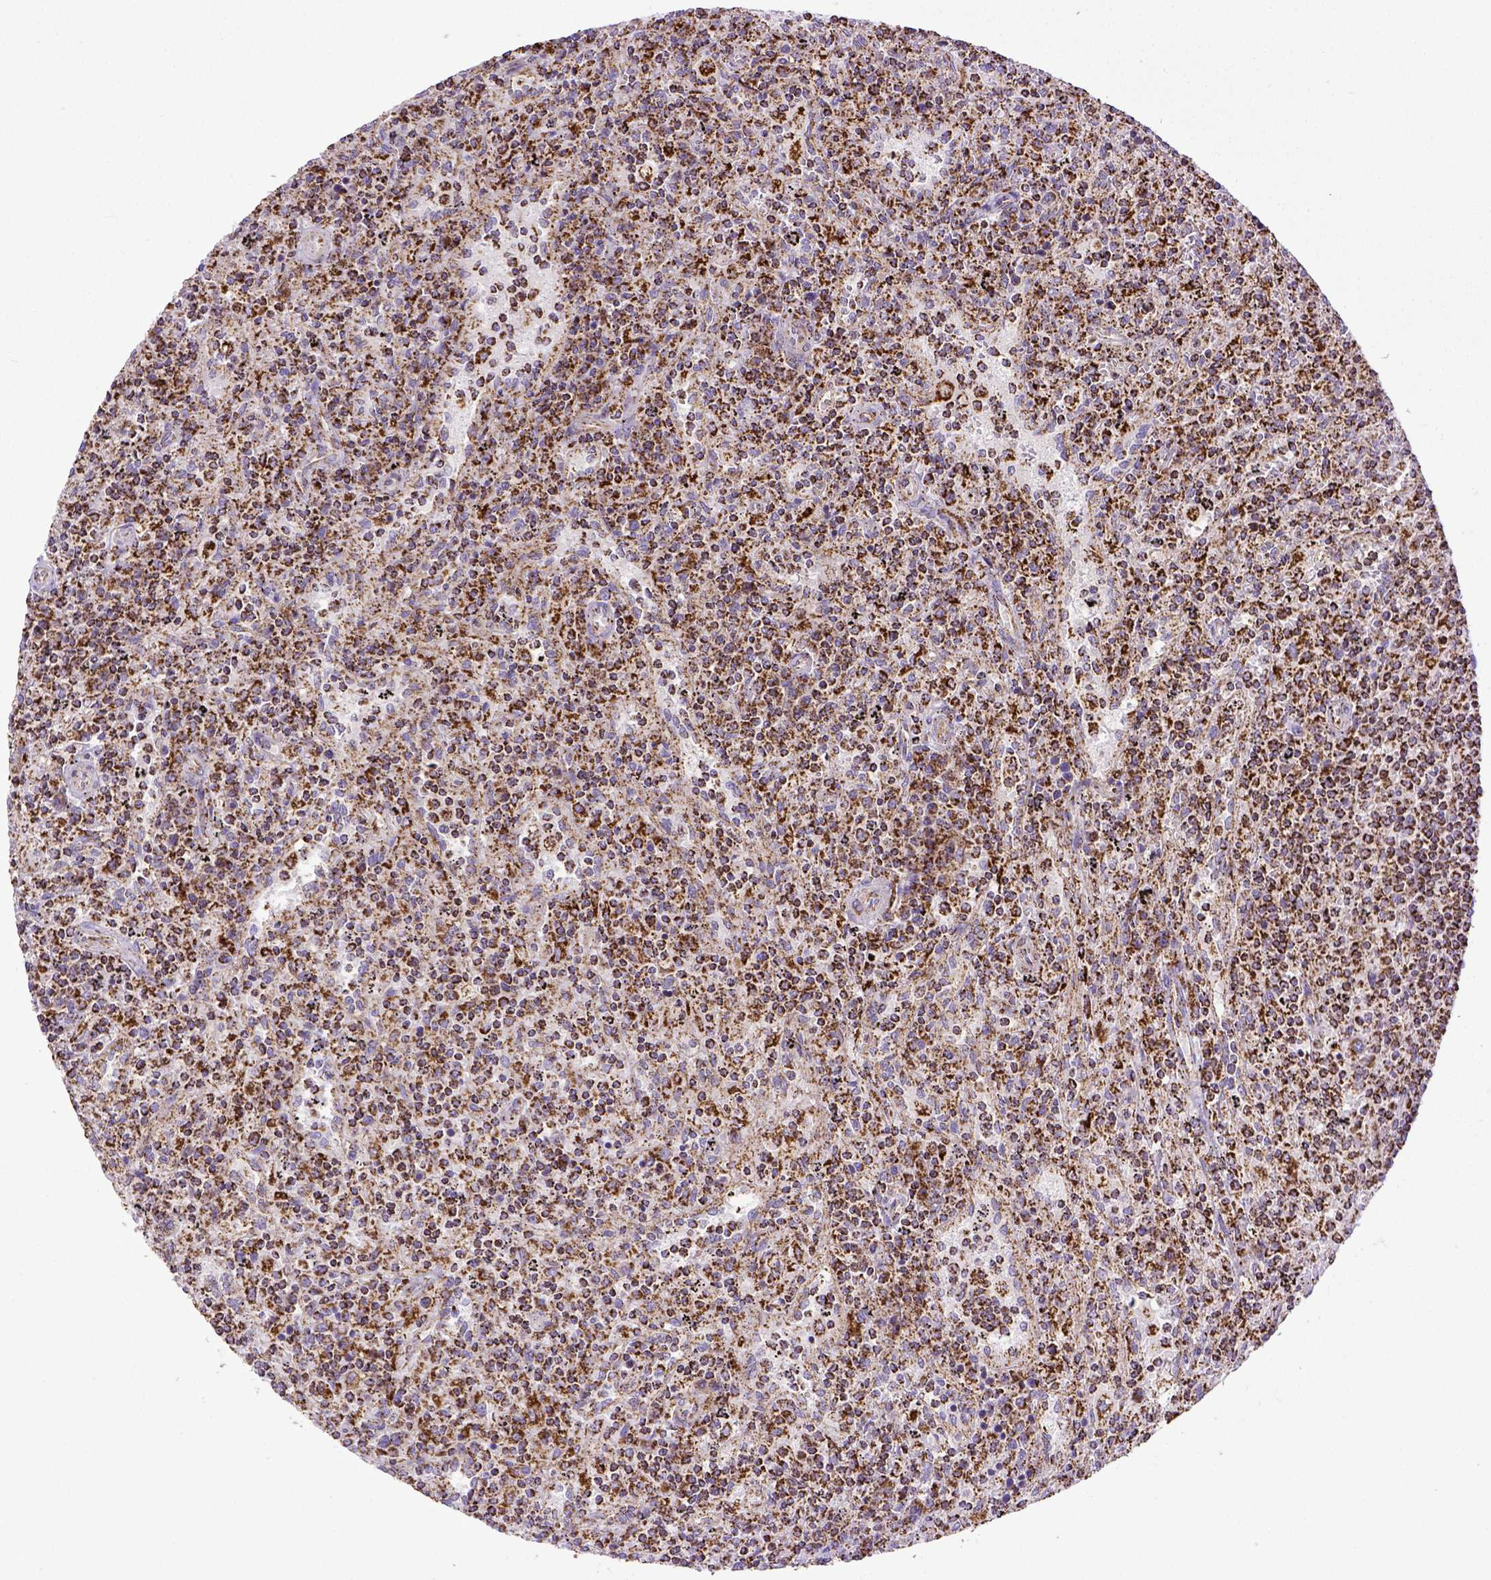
{"staining": {"intensity": "strong", "quantity": ">75%", "location": "cytoplasmic/membranous"}, "tissue": "lymphoma", "cell_type": "Tumor cells", "image_type": "cancer", "snomed": [{"axis": "morphology", "description": "Malignant lymphoma, non-Hodgkin's type, Low grade"}, {"axis": "topography", "description": "Spleen"}], "caption": "Protein expression analysis of lymphoma demonstrates strong cytoplasmic/membranous staining in about >75% of tumor cells. (Stains: DAB (3,3'-diaminobenzidine) in brown, nuclei in blue, Microscopy: brightfield microscopy at high magnification).", "gene": "MT-CO1", "patient": {"sex": "male", "age": 62}}